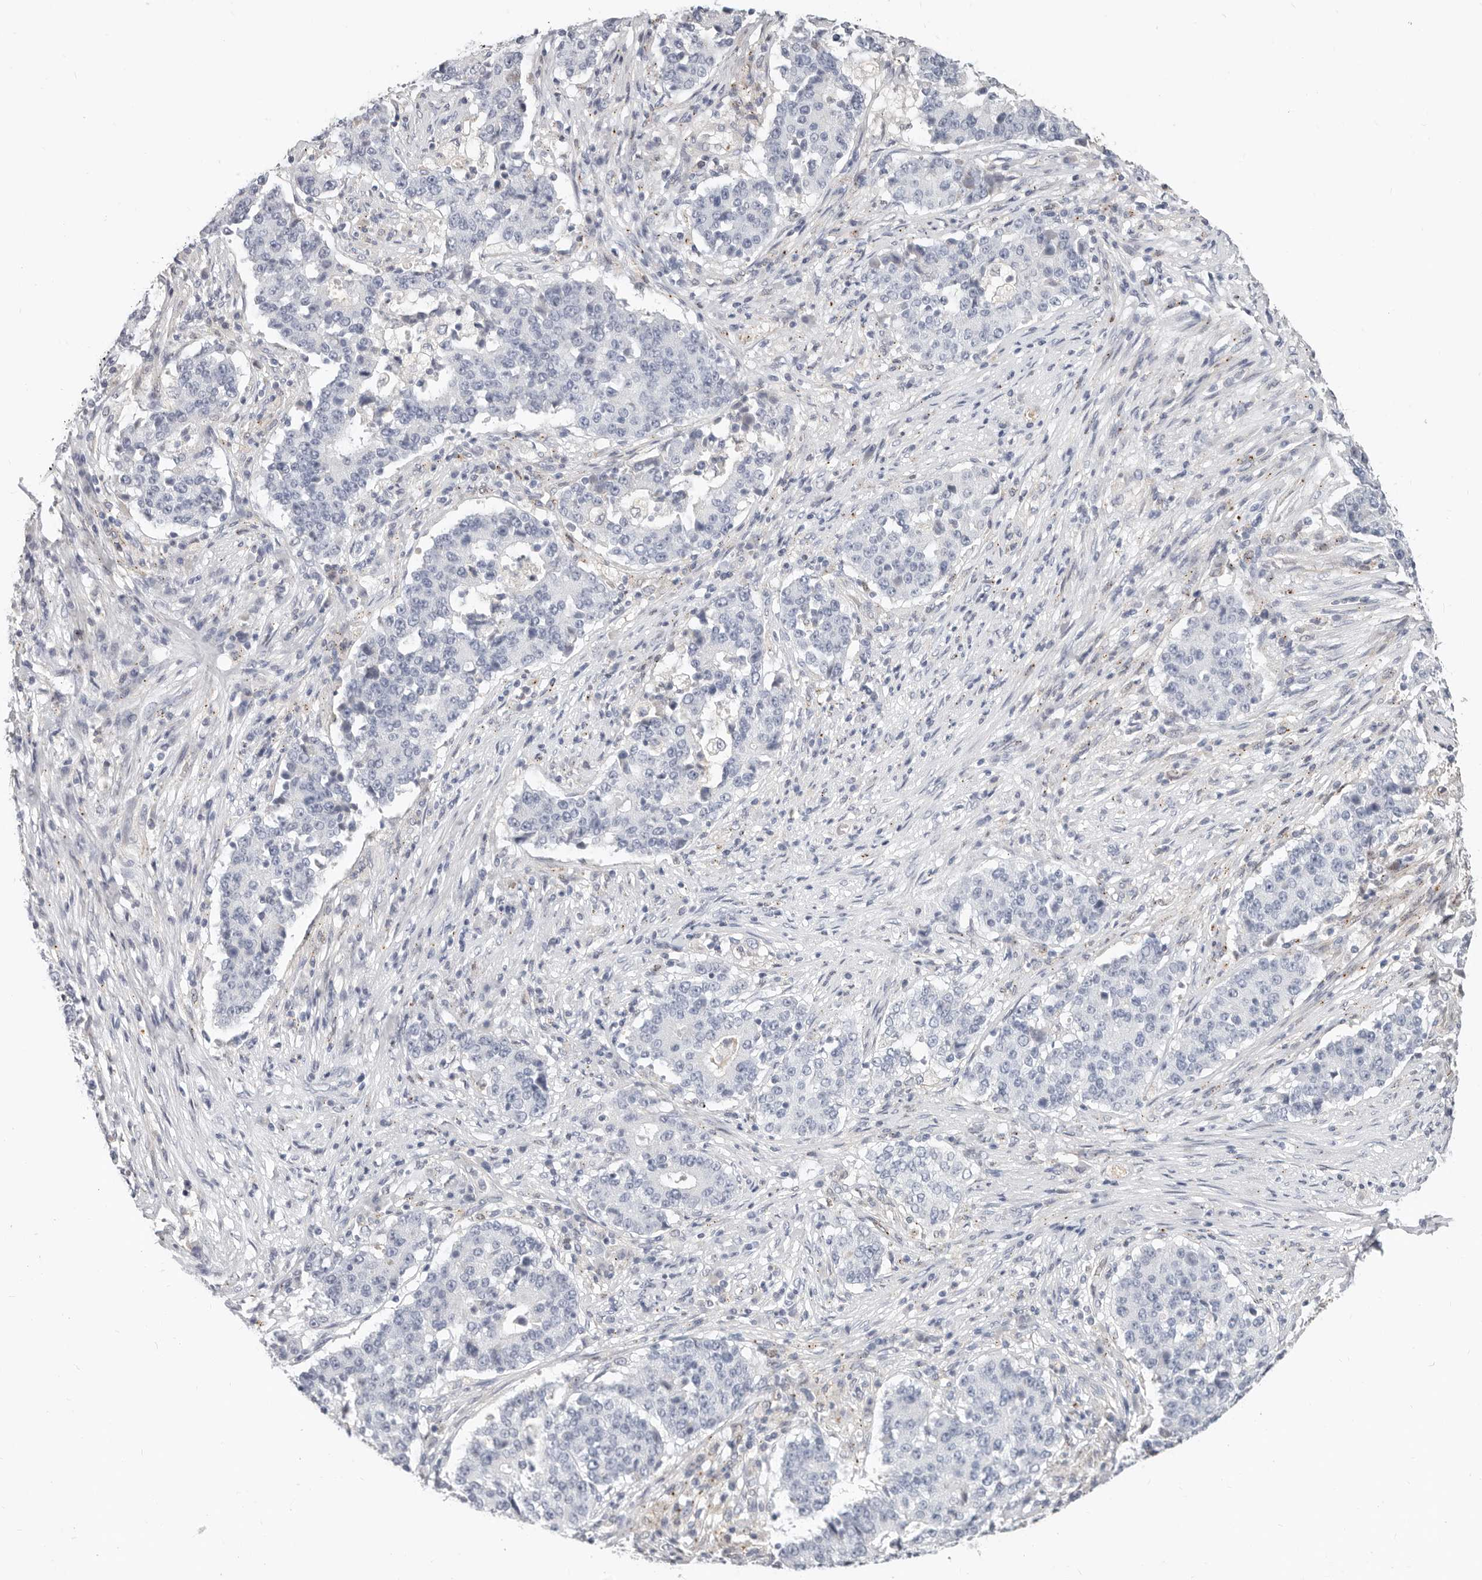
{"staining": {"intensity": "negative", "quantity": "none", "location": "none"}, "tissue": "stomach cancer", "cell_type": "Tumor cells", "image_type": "cancer", "snomed": [{"axis": "morphology", "description": "Adenocarcinoma, NOS"}, {"axis": "topography", "description": "Stomach"}], "caption": "This is an immunohistochemistry (IHC) photomicrograph of stomach cancer (adenocarcinoma). There is no staining in tumor cells.", "gene": "ZRANB1", "patient": {"sex": "male", "age": 59}}